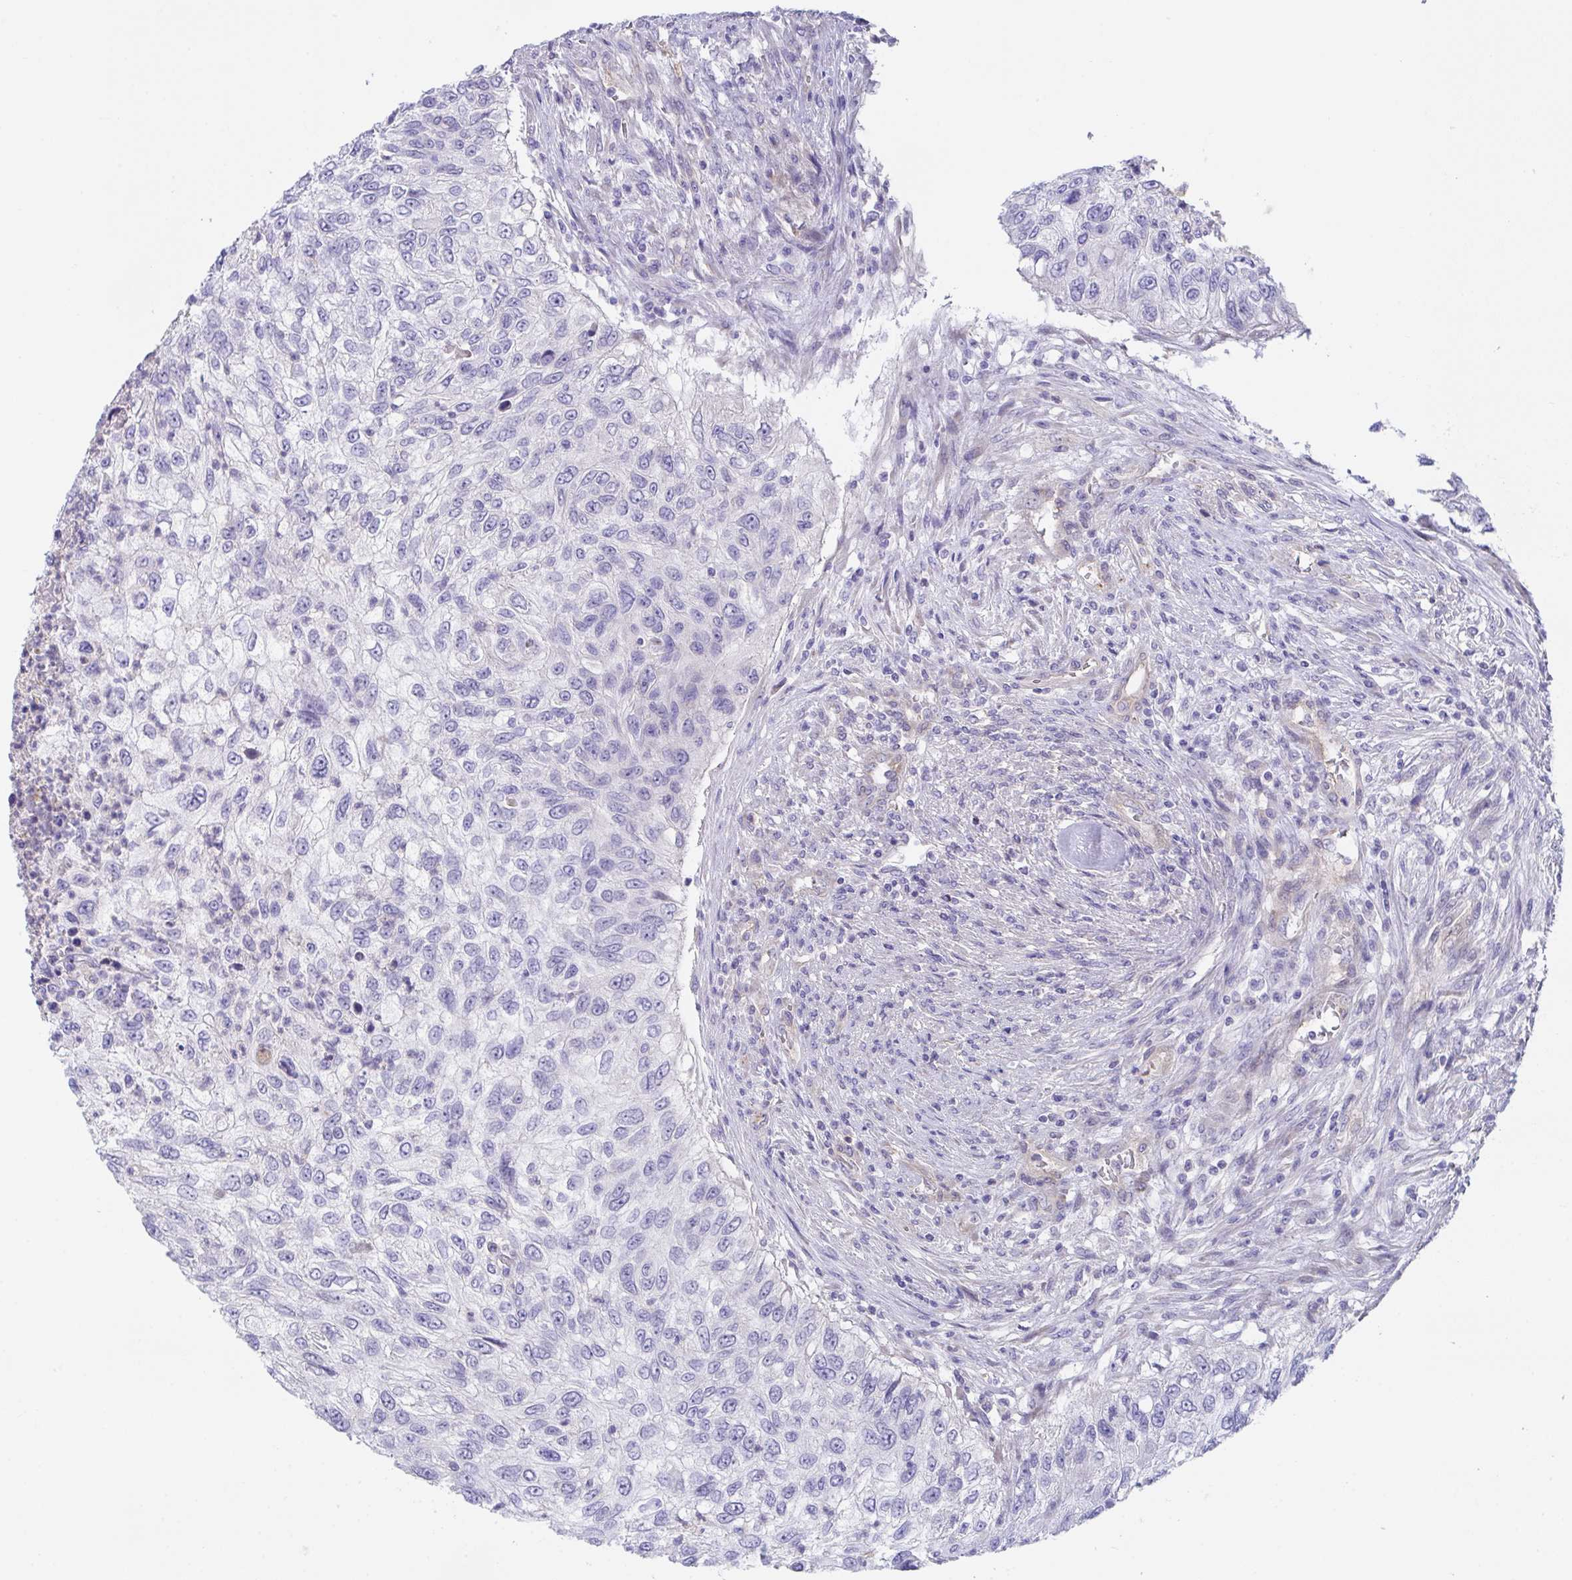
{"staining": {"intensity": "negative", "quantity": "none", "location": "none"}, "tissue": "urothelial cancer", "cell_type": "Tumor cells", "image_type": "cancer", "snomed": [{"axis": "morphology", "description": "Urothelial carcinoma, High grade"}, {"axis": "topography", "description": "Urinary bladder"}], "caption": "Immunohistochemical staining of human urothelial cancer reveals no significant expression in tumor cells. The staining is performed using DAB brown chromogen with nuclei counter-stained in using hematoxylin.", "gene": "RHOXF1", "patient": {"sex": "female", "age": 60}}